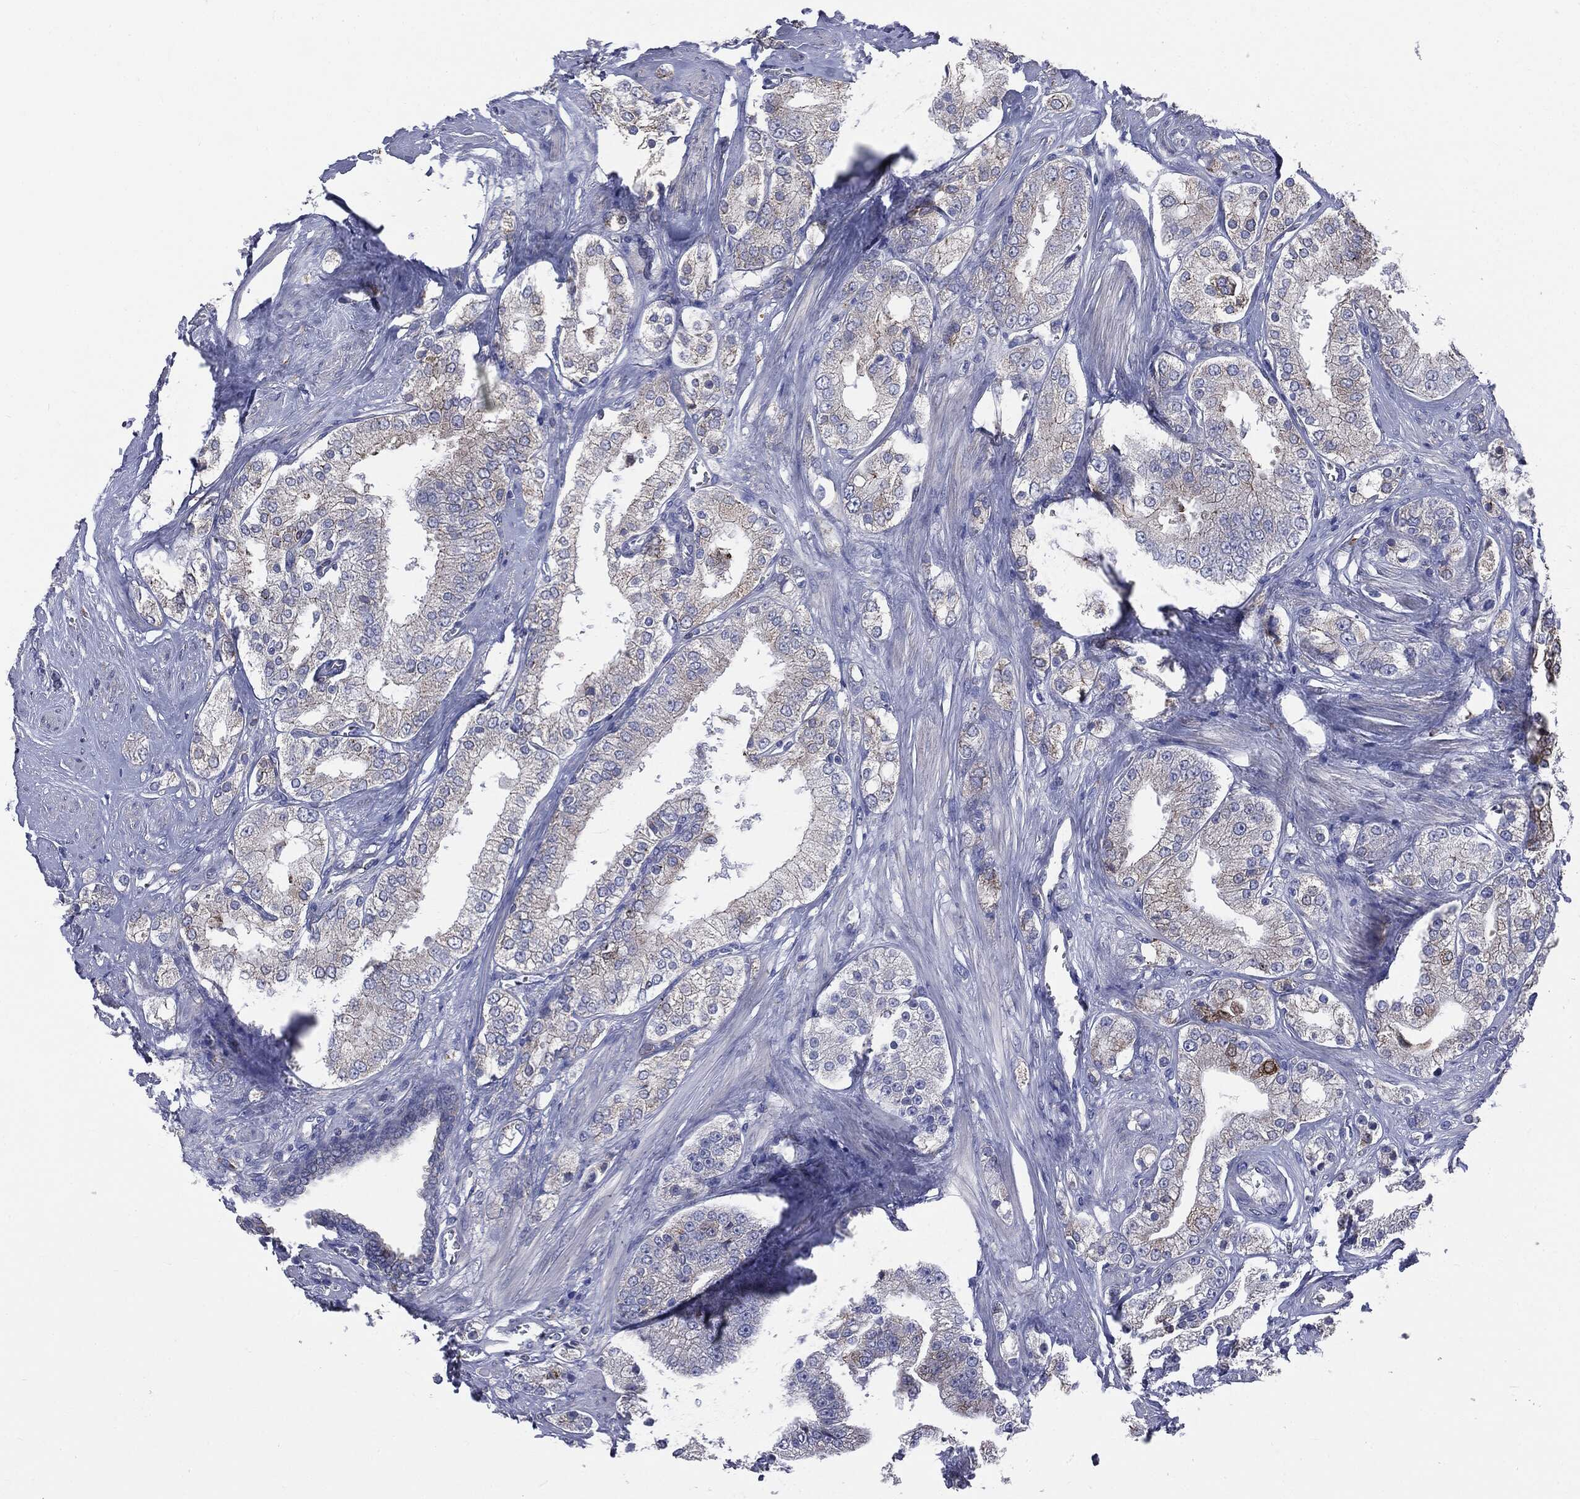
{"staining": {"intensity": "weak", "quantity": "<25%", "location": "cytoplasmic/membranous"}, "tissue": "prostate cancer", "cell_type": "Tumor cells", "image_type": "cancer", "snomed": [{"axis": "morphology", "description": "Adenocarcinoma, NOS"}, {"axis": "topography", "description": "Prostate and seminal vesicle, NOS"}, {"axis": "topography", "description": "Prostate"}], "caption": "This is an immunohistochemistry (IHC) histopathology image of prostate cancer. There is no expression in tumor cells.", "gene": "PTGS2", "patient": {"sex": "male", "age": 67}}